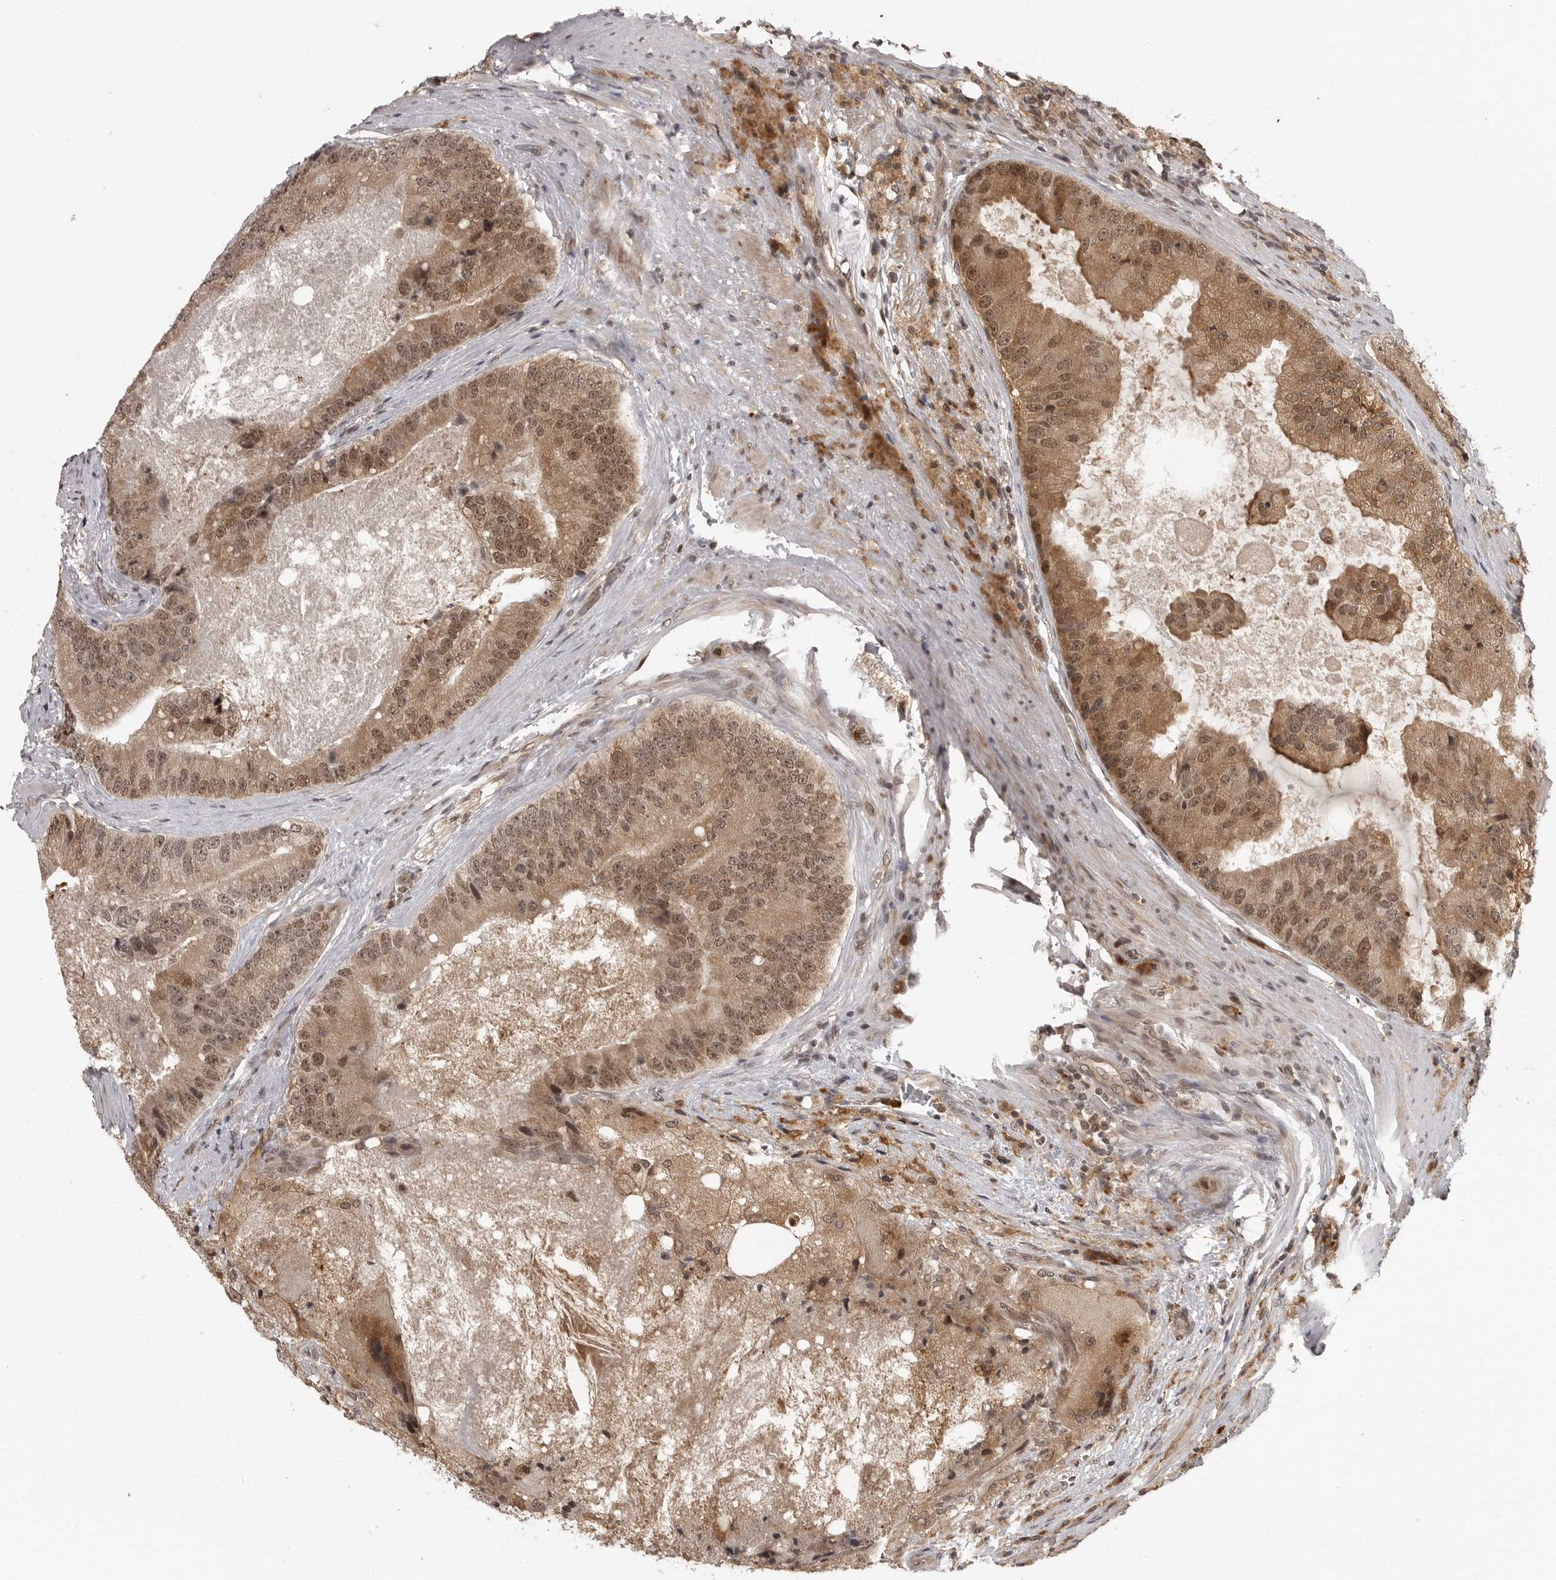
{"staining": {"intensity": "moderate", "quantity": ">75%", "location": "cytoplasmic/membranous,nuclear"}, "tissue": "prostate cancer", "cell_type": "Tumor cells", "image_type": "cancer", "snomed": [{"axis": "morphology", "description": "Adenocarcinoma, High grade"}, {"axis": "topography", "description": "Prostate"}], "caption": "This micrograph demonstrates IHC staining of prostate cancer, with medium moderate cytoplasmic/membranous and nuclear staining in approximately >75% of tumor cells.", "gene": "PEG3", "patient": {"sex": "male", "age": 70}}